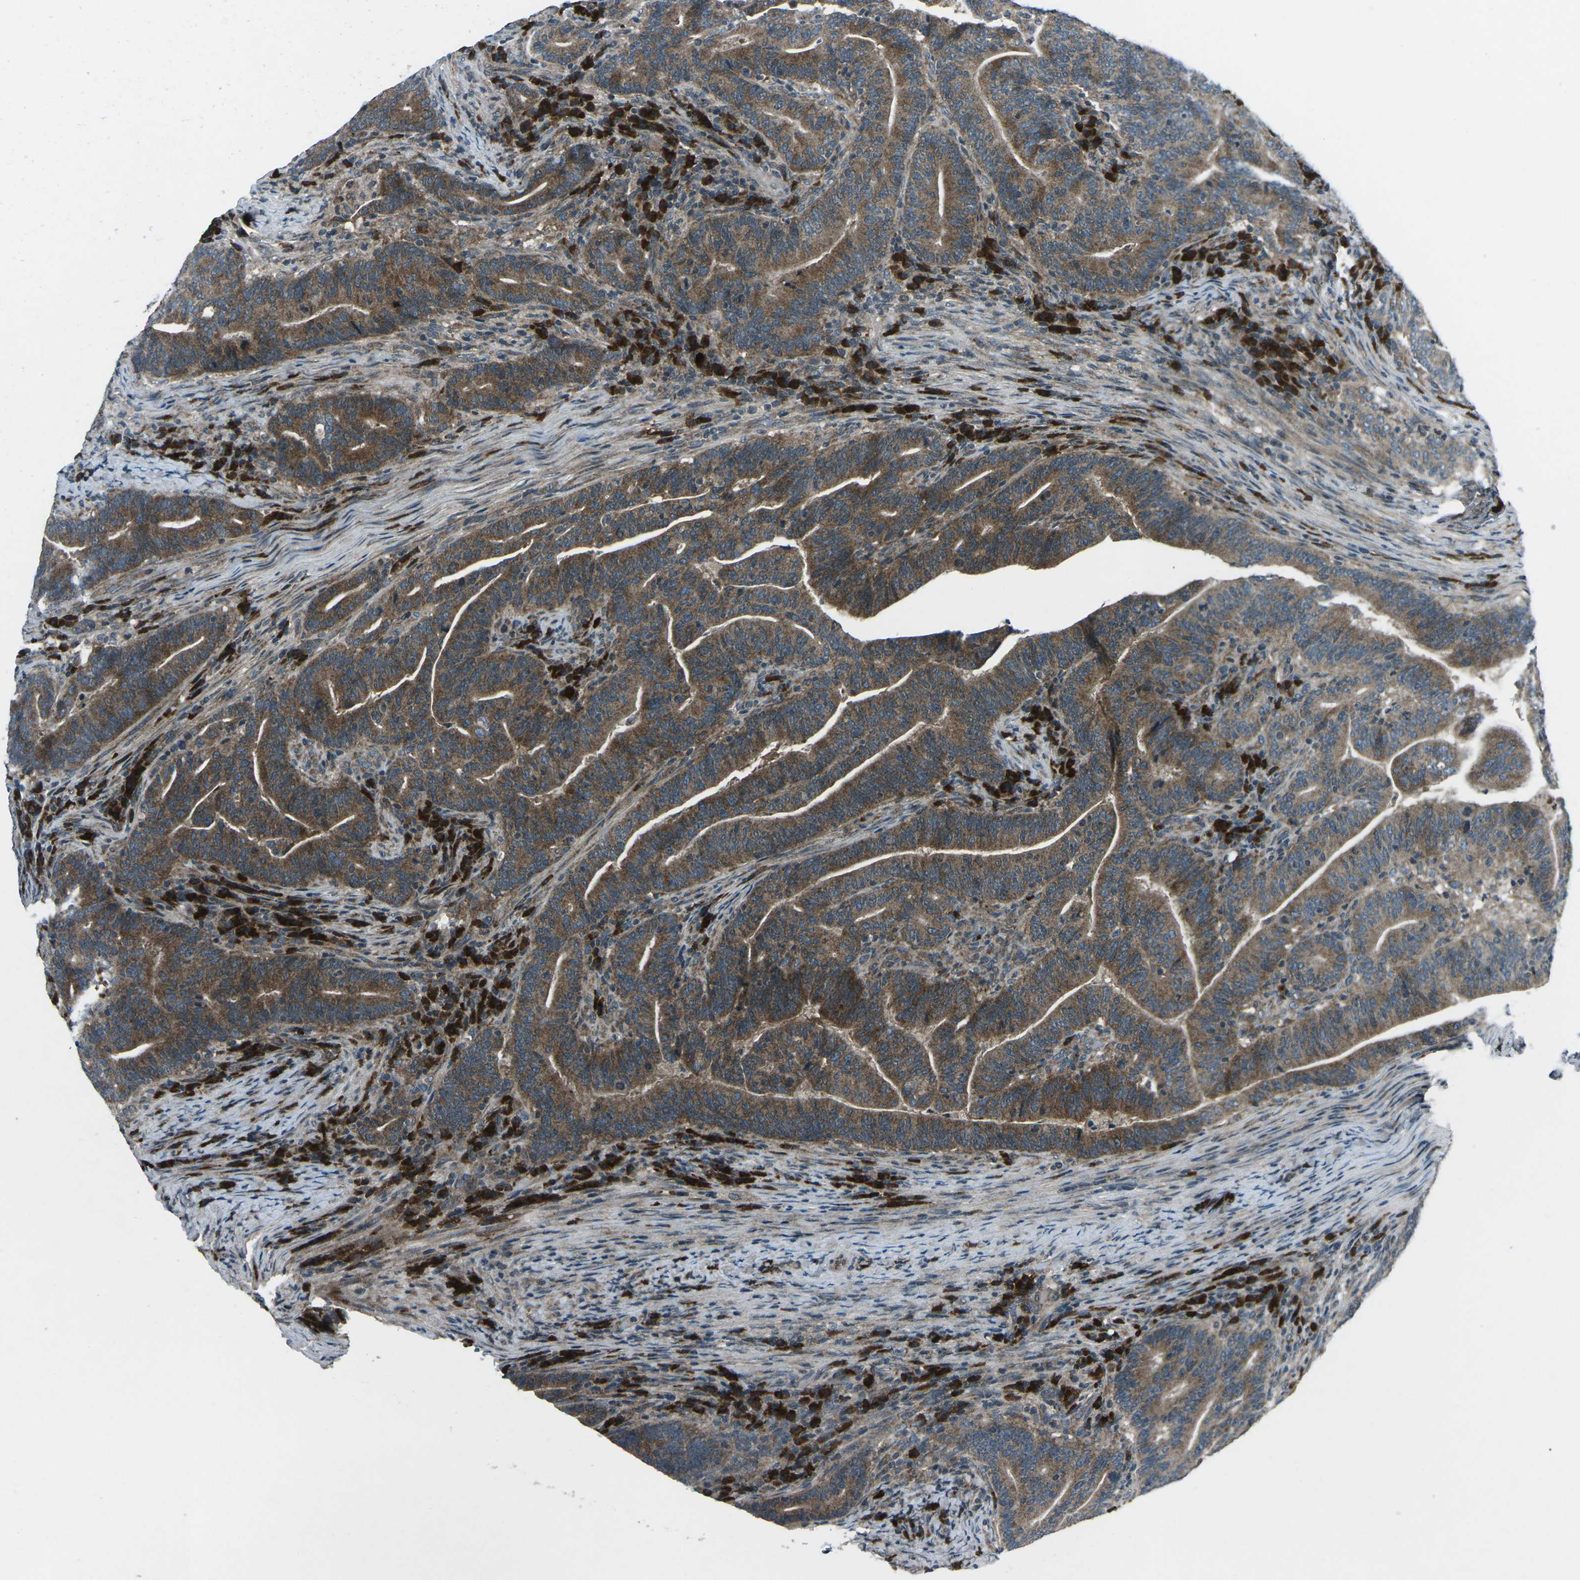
{"staining": {"intensity": "moderate", "quantity": ">75%", "location": "cytoplasmic/membranous"}, "tissue": "colorectal cancer", "cell_type": "Tumor cells", "image_type": "cancer", "snomed": [{"axis": "morphology", "description": "Normal tissue, NOS"}, {"axis": "morphology", "description": "Adenocarcinoma, NOS"}, {"axis": "topography", "description": "Colon"}], "caption": "There is medium levels of moderate cytoplasmic/membranous staining in tumor cells of colorectal cancer, as demonstrated by immunohistochemical staining (brown color).", "gene": "CDK16", "patient": {"sex": "female", "age": 66}}